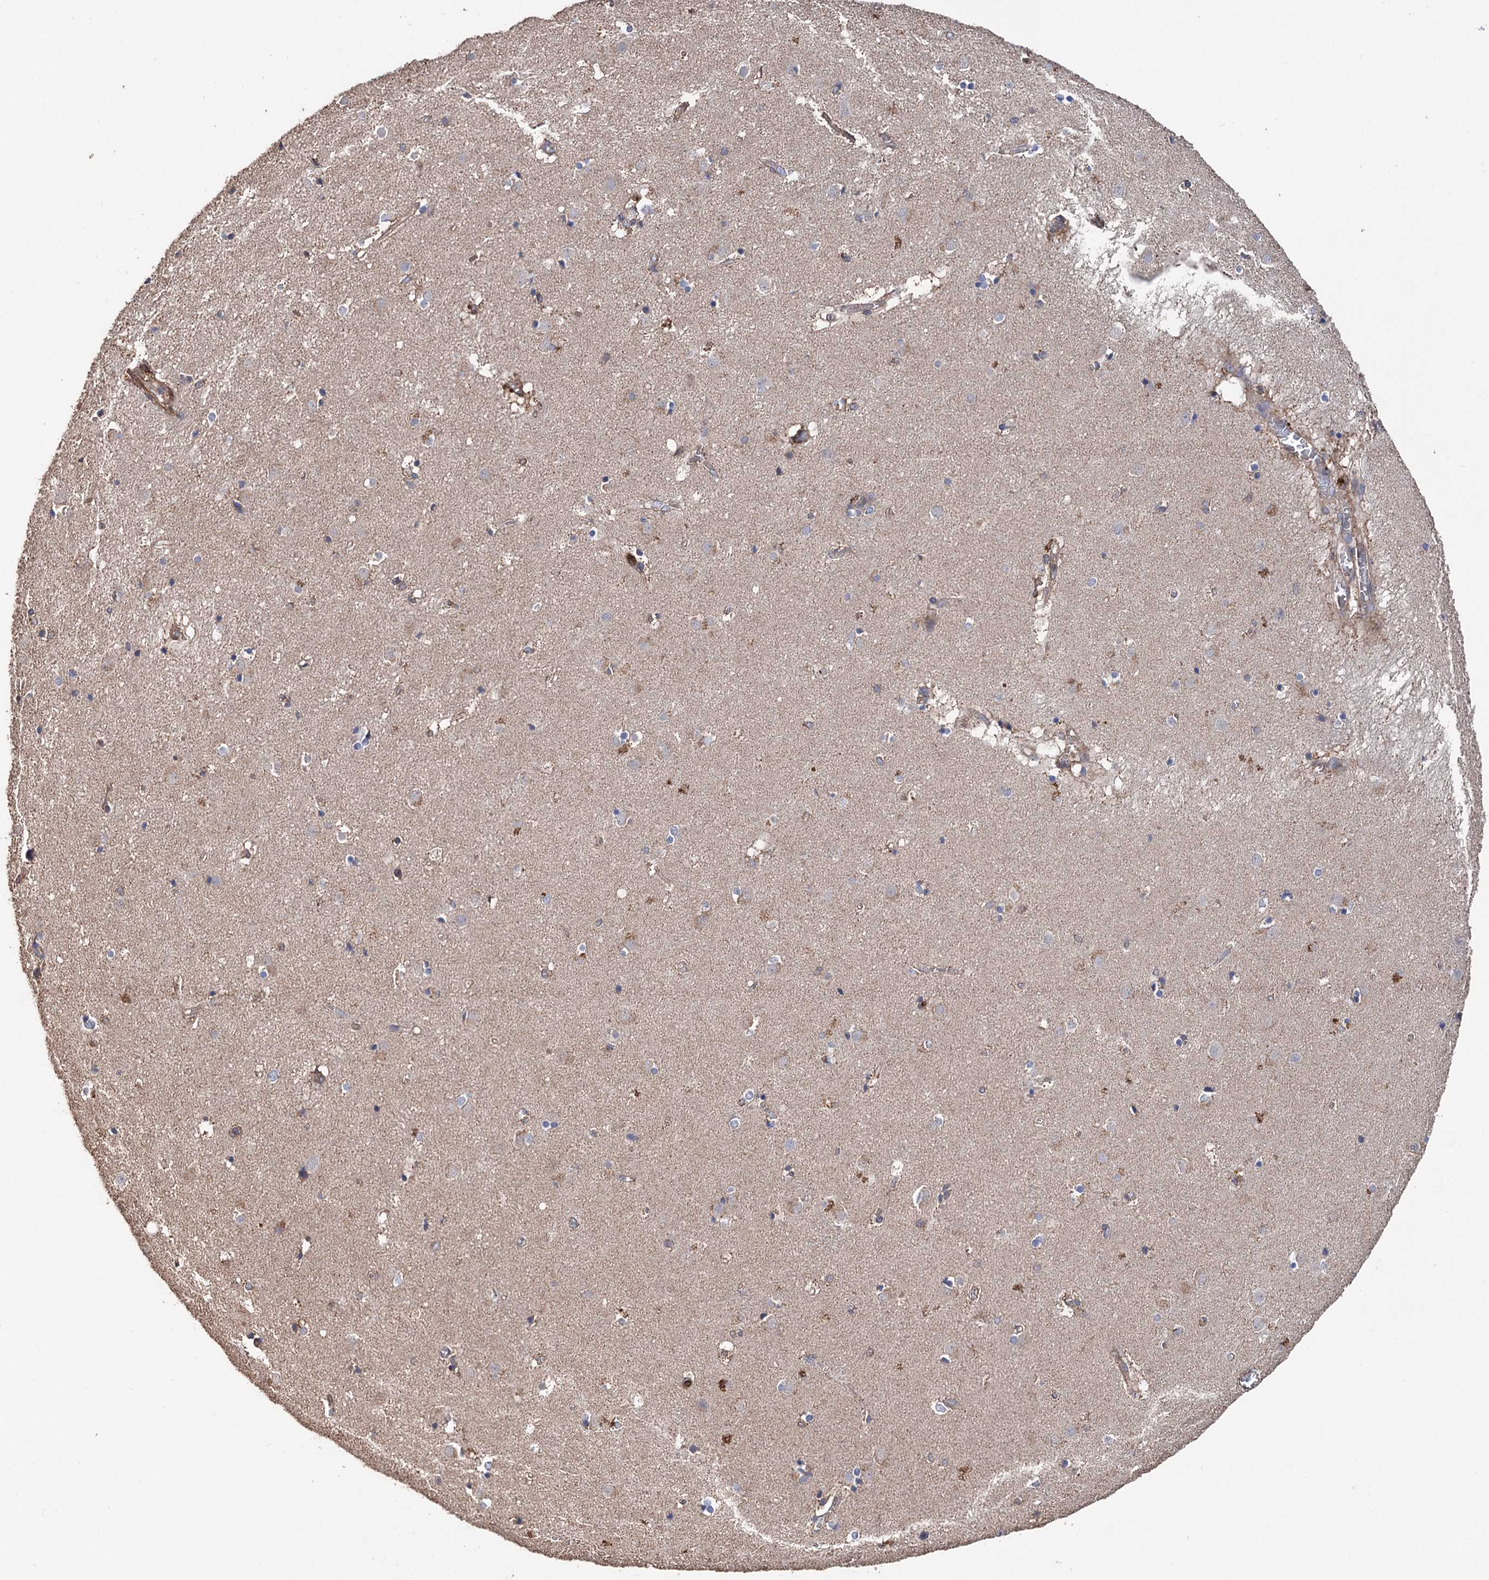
{"staining": {"intensity": "moderate", "quantity": "<25%", "location": "cytoplasmic/membranous"}, "tissue": "caudate", "cell_type": "Glial cells", "image_type": "normal", "snomed": [{"axis": "morphology", "description": "Normal tissue, NOS"}, {"axis": "topography", "description": "Lateral ventricle wall"}], "caption": "Protein staining of unremarkable caudate reveals moderate cytoplasmic/membranous positivity in approximately <25% of glial cells. Nuclei are stained in blue.", "gene": "STING1", "patient": {"sex": "male", "age": 70}}